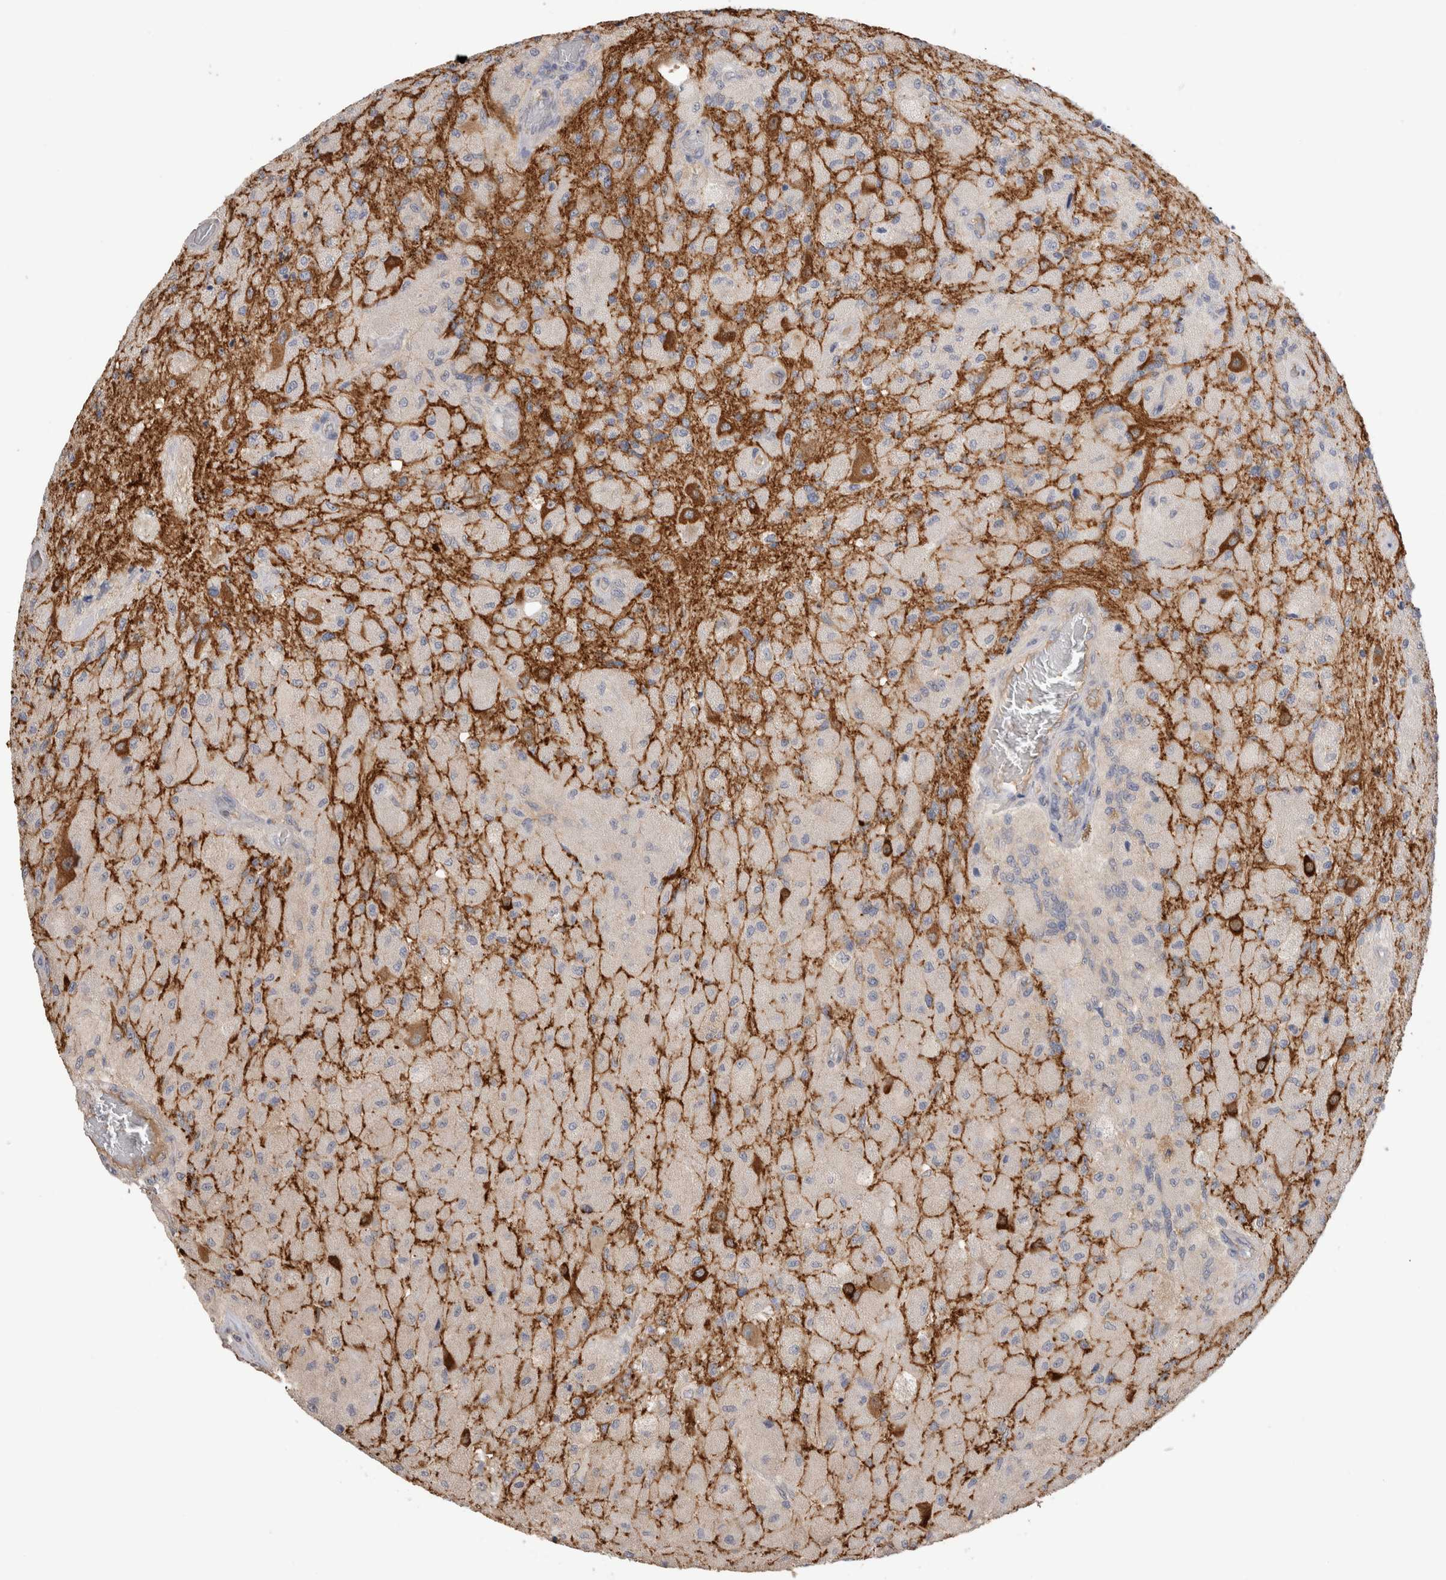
{"staining": {"intensity": "negative", "quantity": "none", "location": "none"}, "tissue": "glioma", "cell_type": "Tumor cells", "image_type": "cancer", "snomed": [{"axis": "morphology", "description": "Normal tissue, NOS"}, {"axis": "morphology", "description": "Glioma, malignant, High grade"}, {"axis": "topography", "description": "Cerebral cortex"}], "caption": "Tumor cells are negative for brown protein staining in high-grade glioma (malignant). (Brightfield microscopy of DAB IHC at high magnification).", "gene": "PPP3CC", "patient": {"sex": "male", "age": 77}}